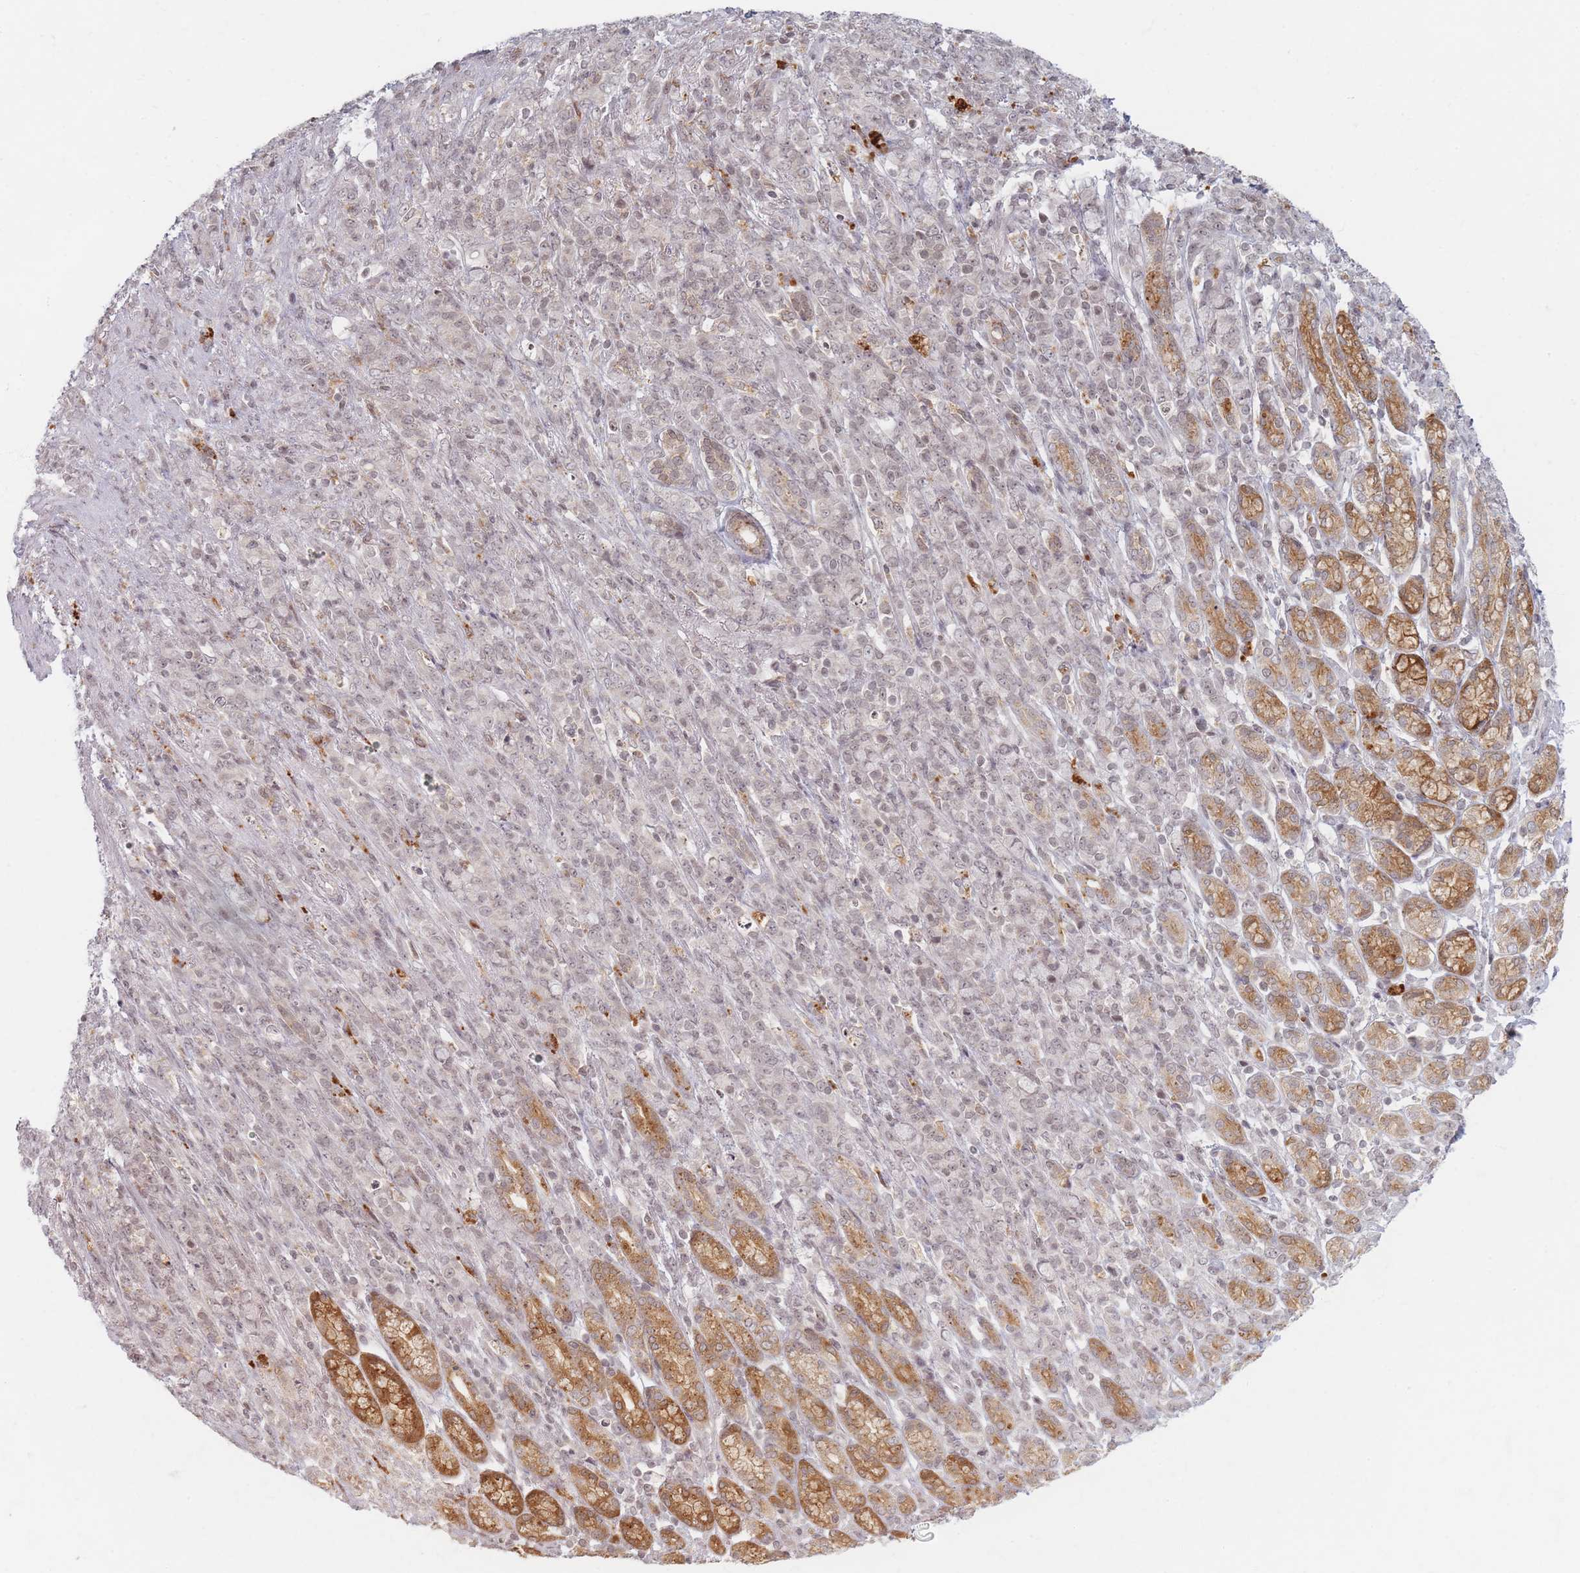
{"staining": {"intensity": "negative", "quantity": "none", "location": "none"}, "tissue": "stomach cancer", "cell_type": "Tumor cells", "image_type": "cancer", "snomed": [{"axis": "morphology", "description": "Adenocarcinoma, NOS"}, {"axis": "topography", "description": "Stomach"}], "caption": "There is no significant expression in tumor cells of stomach cancer (adenocarcinoma).", "gene": "SPATA45", "patient": {"sex": "female", "age": 79}}